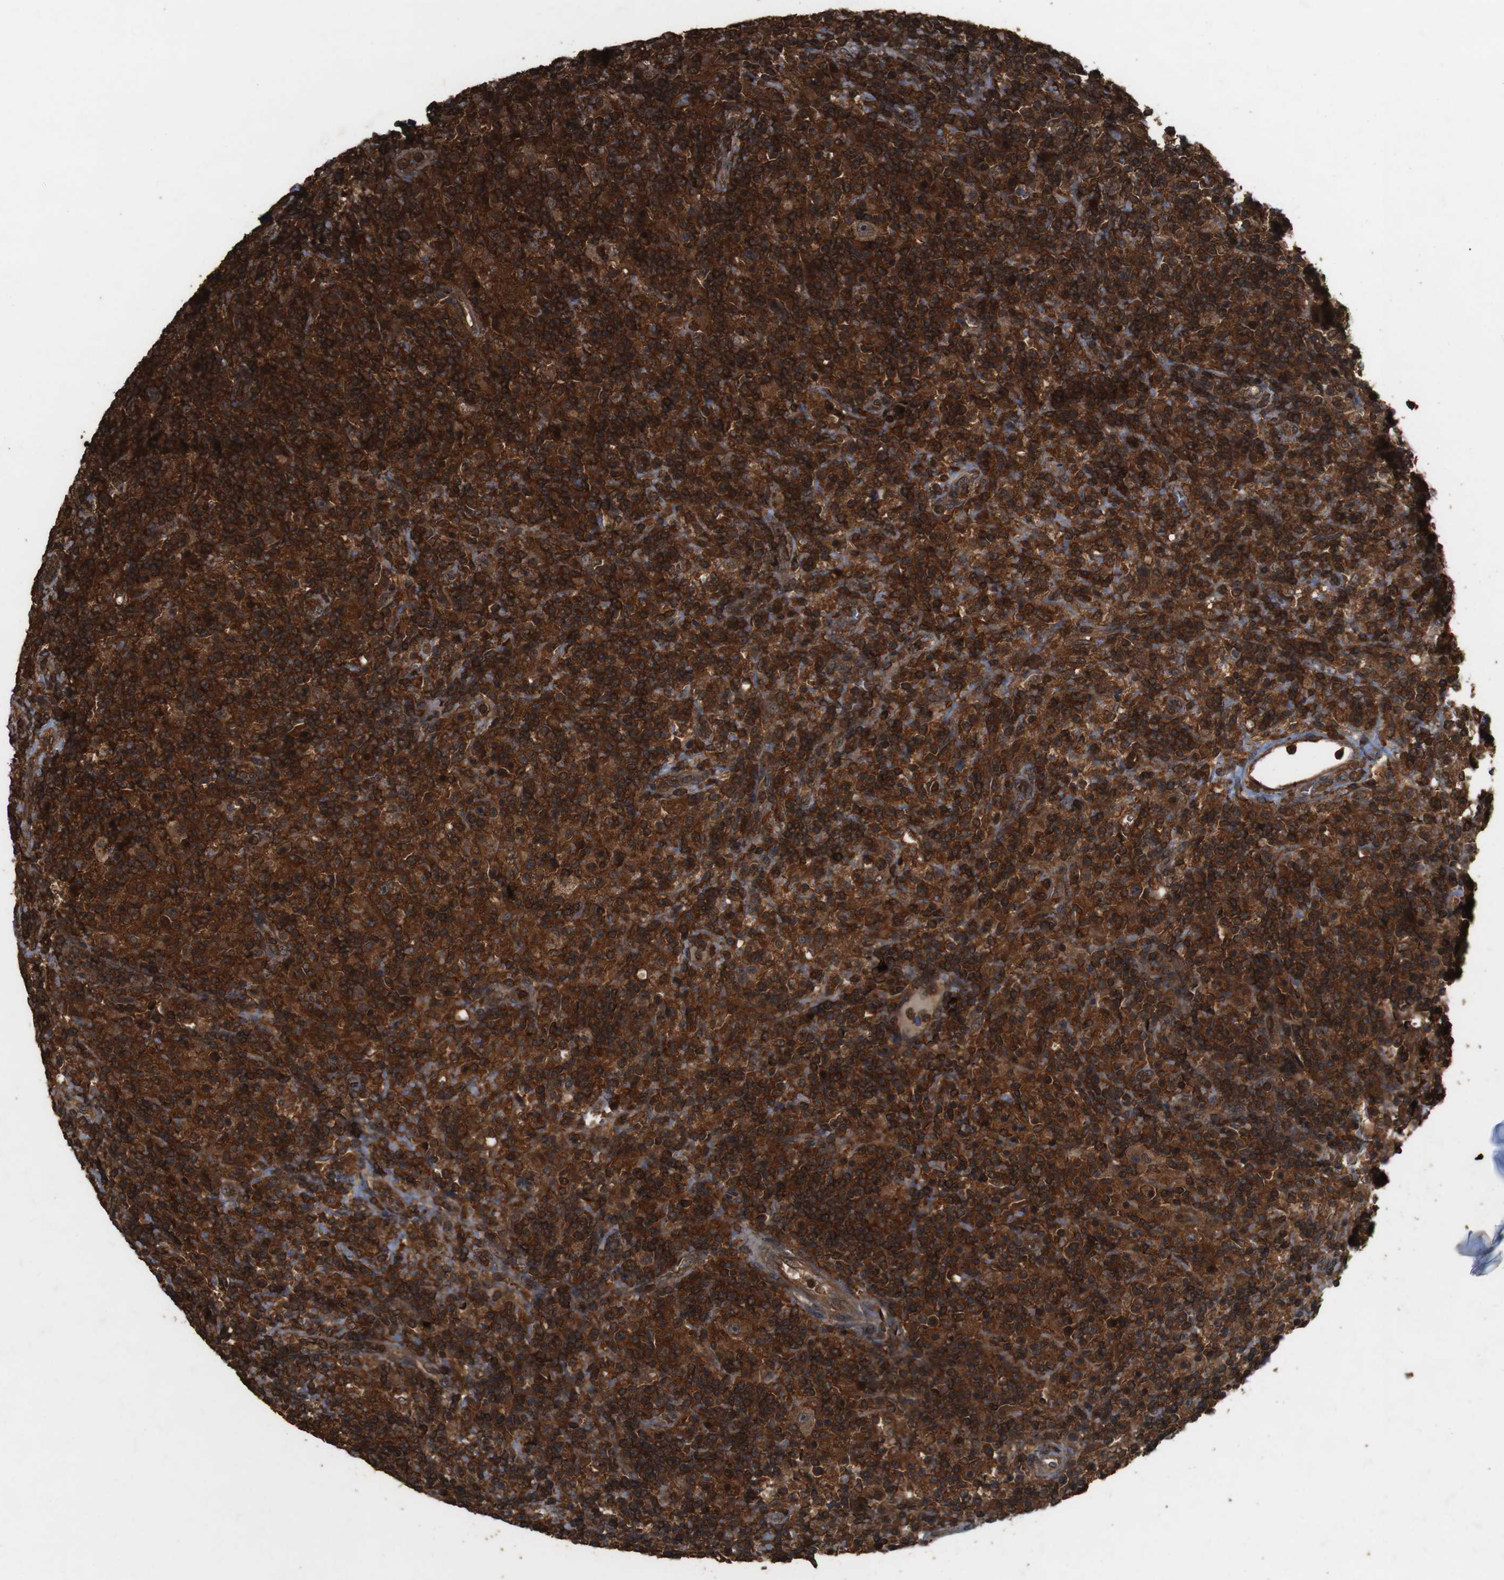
{"staining": {"intensity": "strong", "quantity": ">75%", "location": "cytoplasmic/membranous"}, "tissue": "lymphoma", "cell_type": "Tumor cells", "image_type": "cancer", "snomed": [{"axis": "morphology", "description": "Hodgkin's disease, NOS"}, {"axis": "topography", "description": "Lymph node"}], "caption": "This image demonstrates IHC staining of lymphoma, with high strong cytoplasmic/membranous expression in about >75% of tumor cells.", "gene": "BAG4", "patient": {"sex": "male", "age": 70}}